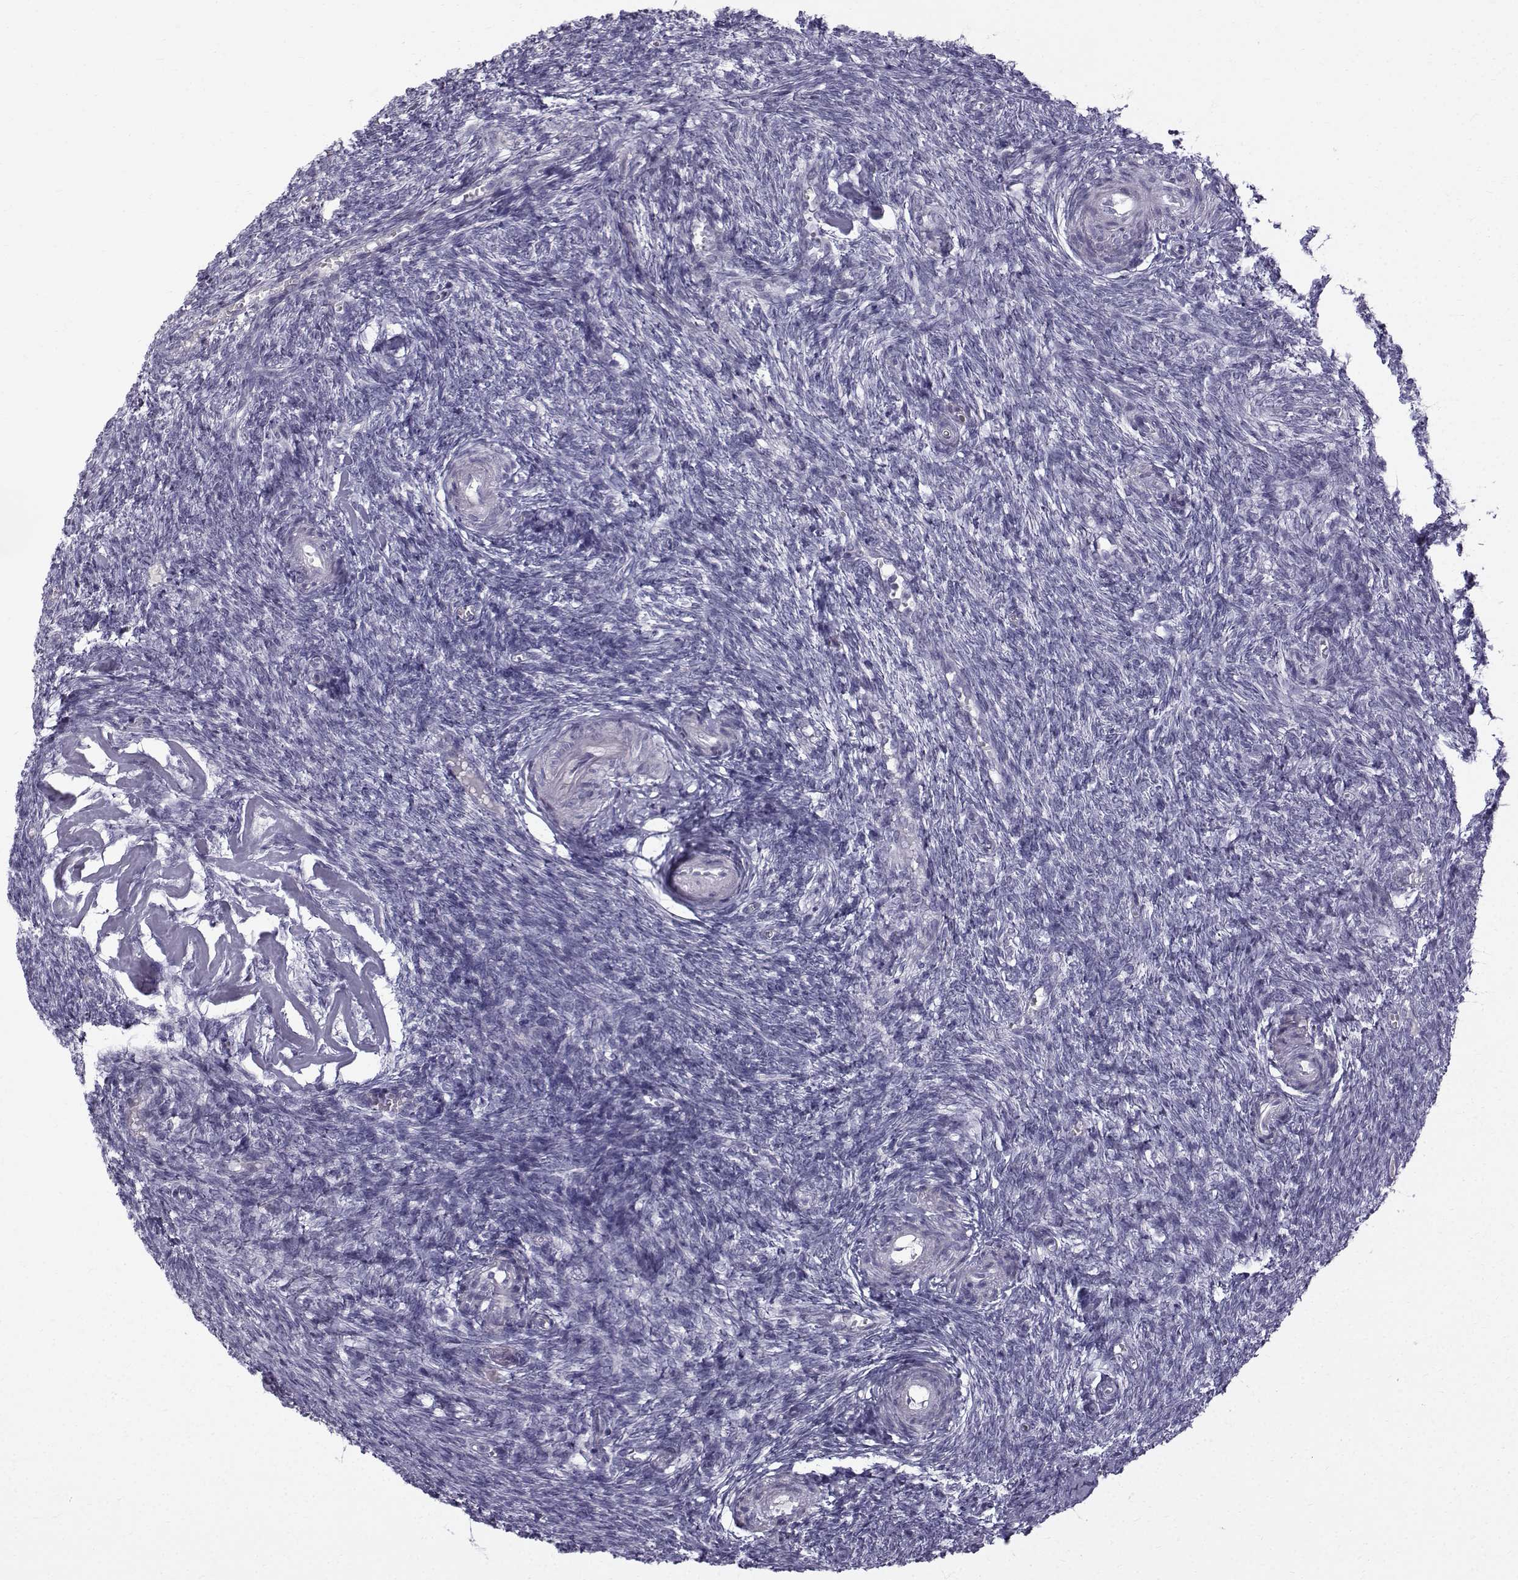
{"staining": {"intensity": "negative", "quantity": "none", "location": "none"}, "tissue": "ovary", "cell_type": "Ovarian stroma cells", "image_type": "normal", "snomed": [{"axis": "morphology", "description": "Normal tissue, NOS"}, {"axis": "topography", "description": "Ovary"}], "caption": "Protein analysis of benign ovary reveals no significant staining in ovarian stroma cells.", "gene": "ROPN1B", "patient": {"sex": "female", "age": 43}}